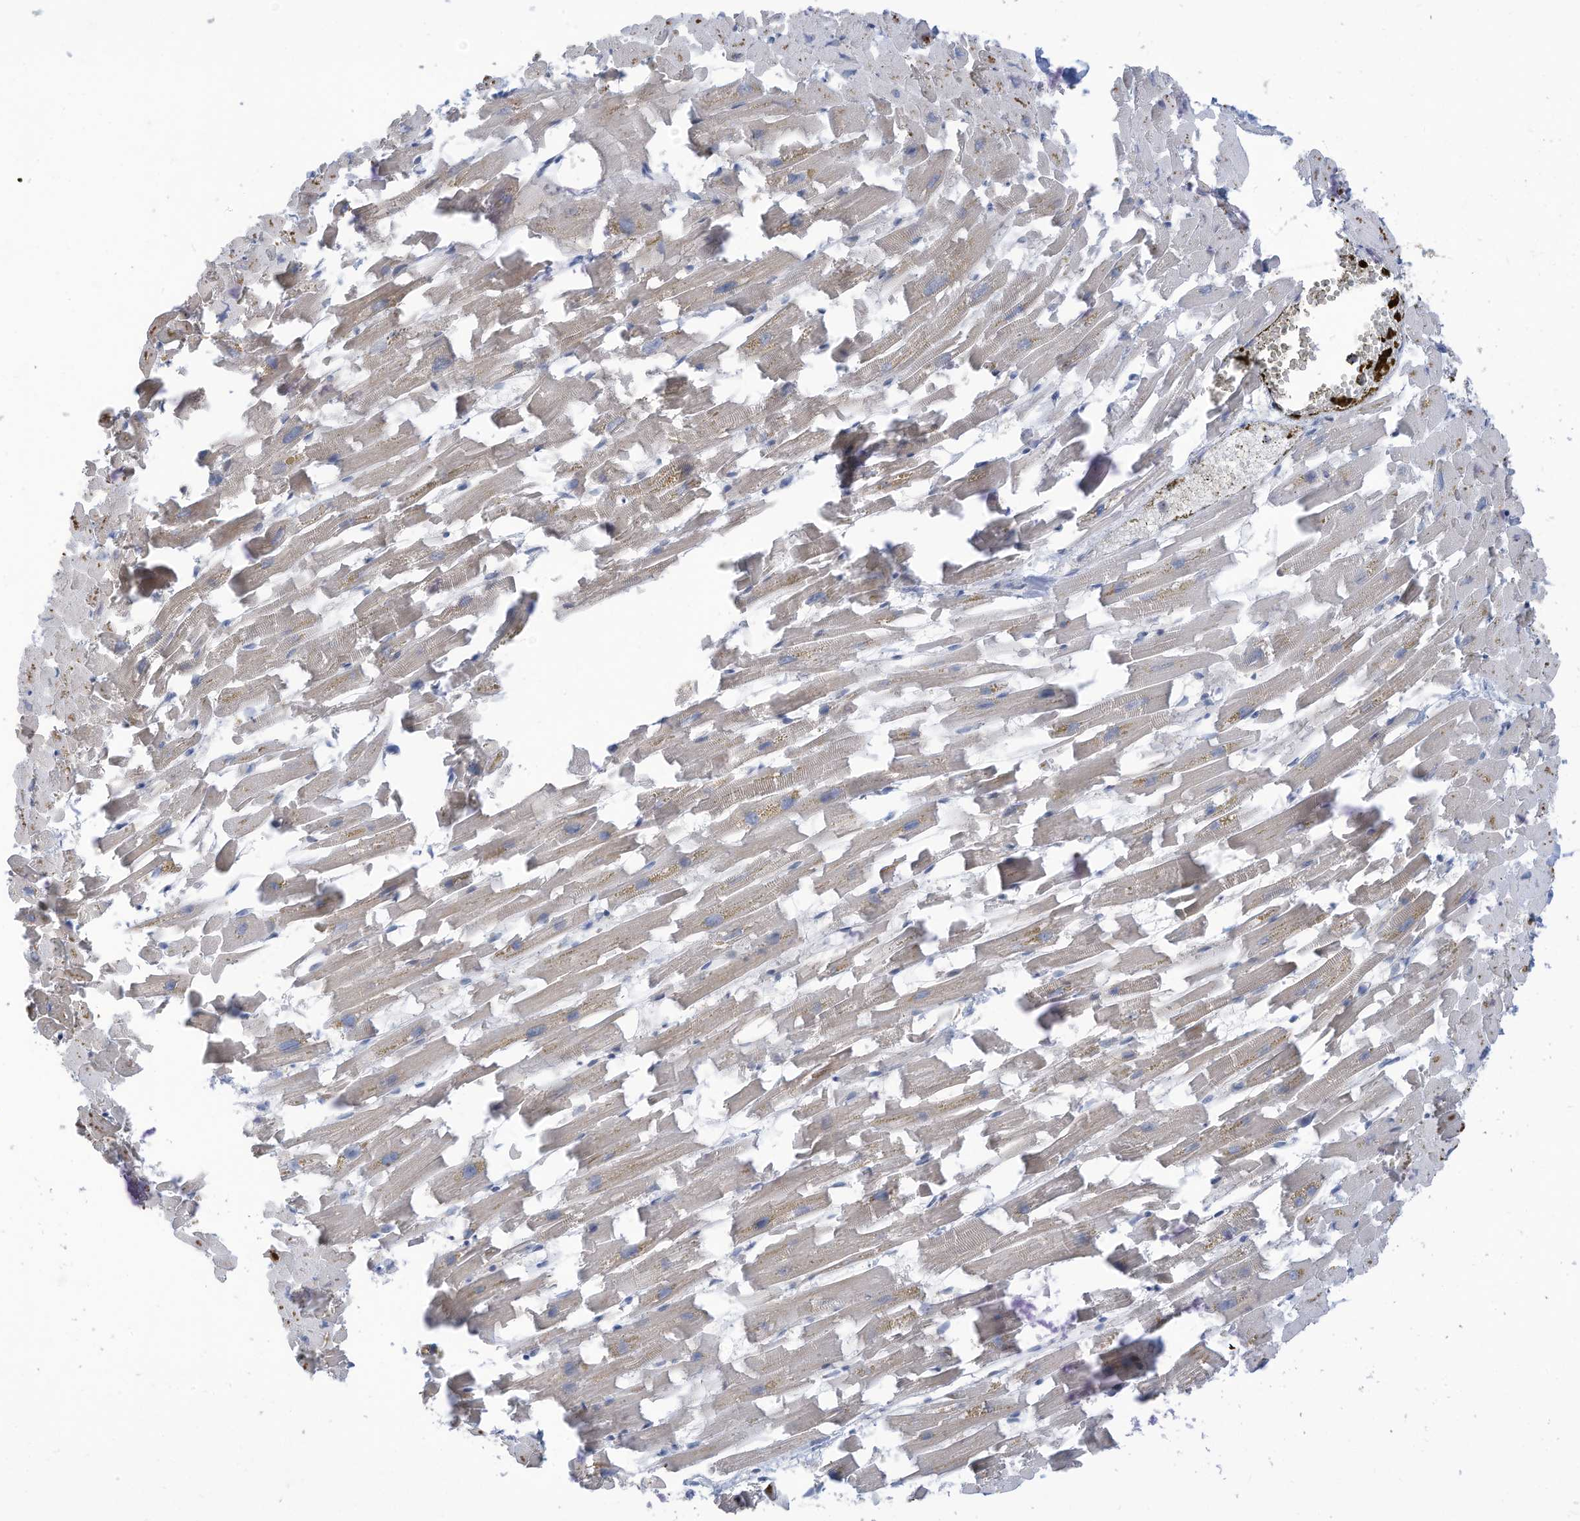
{"staining": {"intensity": "moderate", "quantity": ">75%", "location": "cytoplasmic/membranous"}, "tissue": "heart muscle", "cell_type": "Cardiomyocytes", "image_type": "normal", "snomed": [{"axis": "morphology", "description": "Normal tissue, NOS"}, {"axis": "topography", "description": "Heart"}], "caption": "Immunohistochemical staining of unremarkable heart muscle reveals >75% levels of moderate cytoplasmic/membranous protein positivity in about >75% of cardiomyocytes.", "gene": "SCGB1D2", "patient": {"sex": "female", "age": 64}}